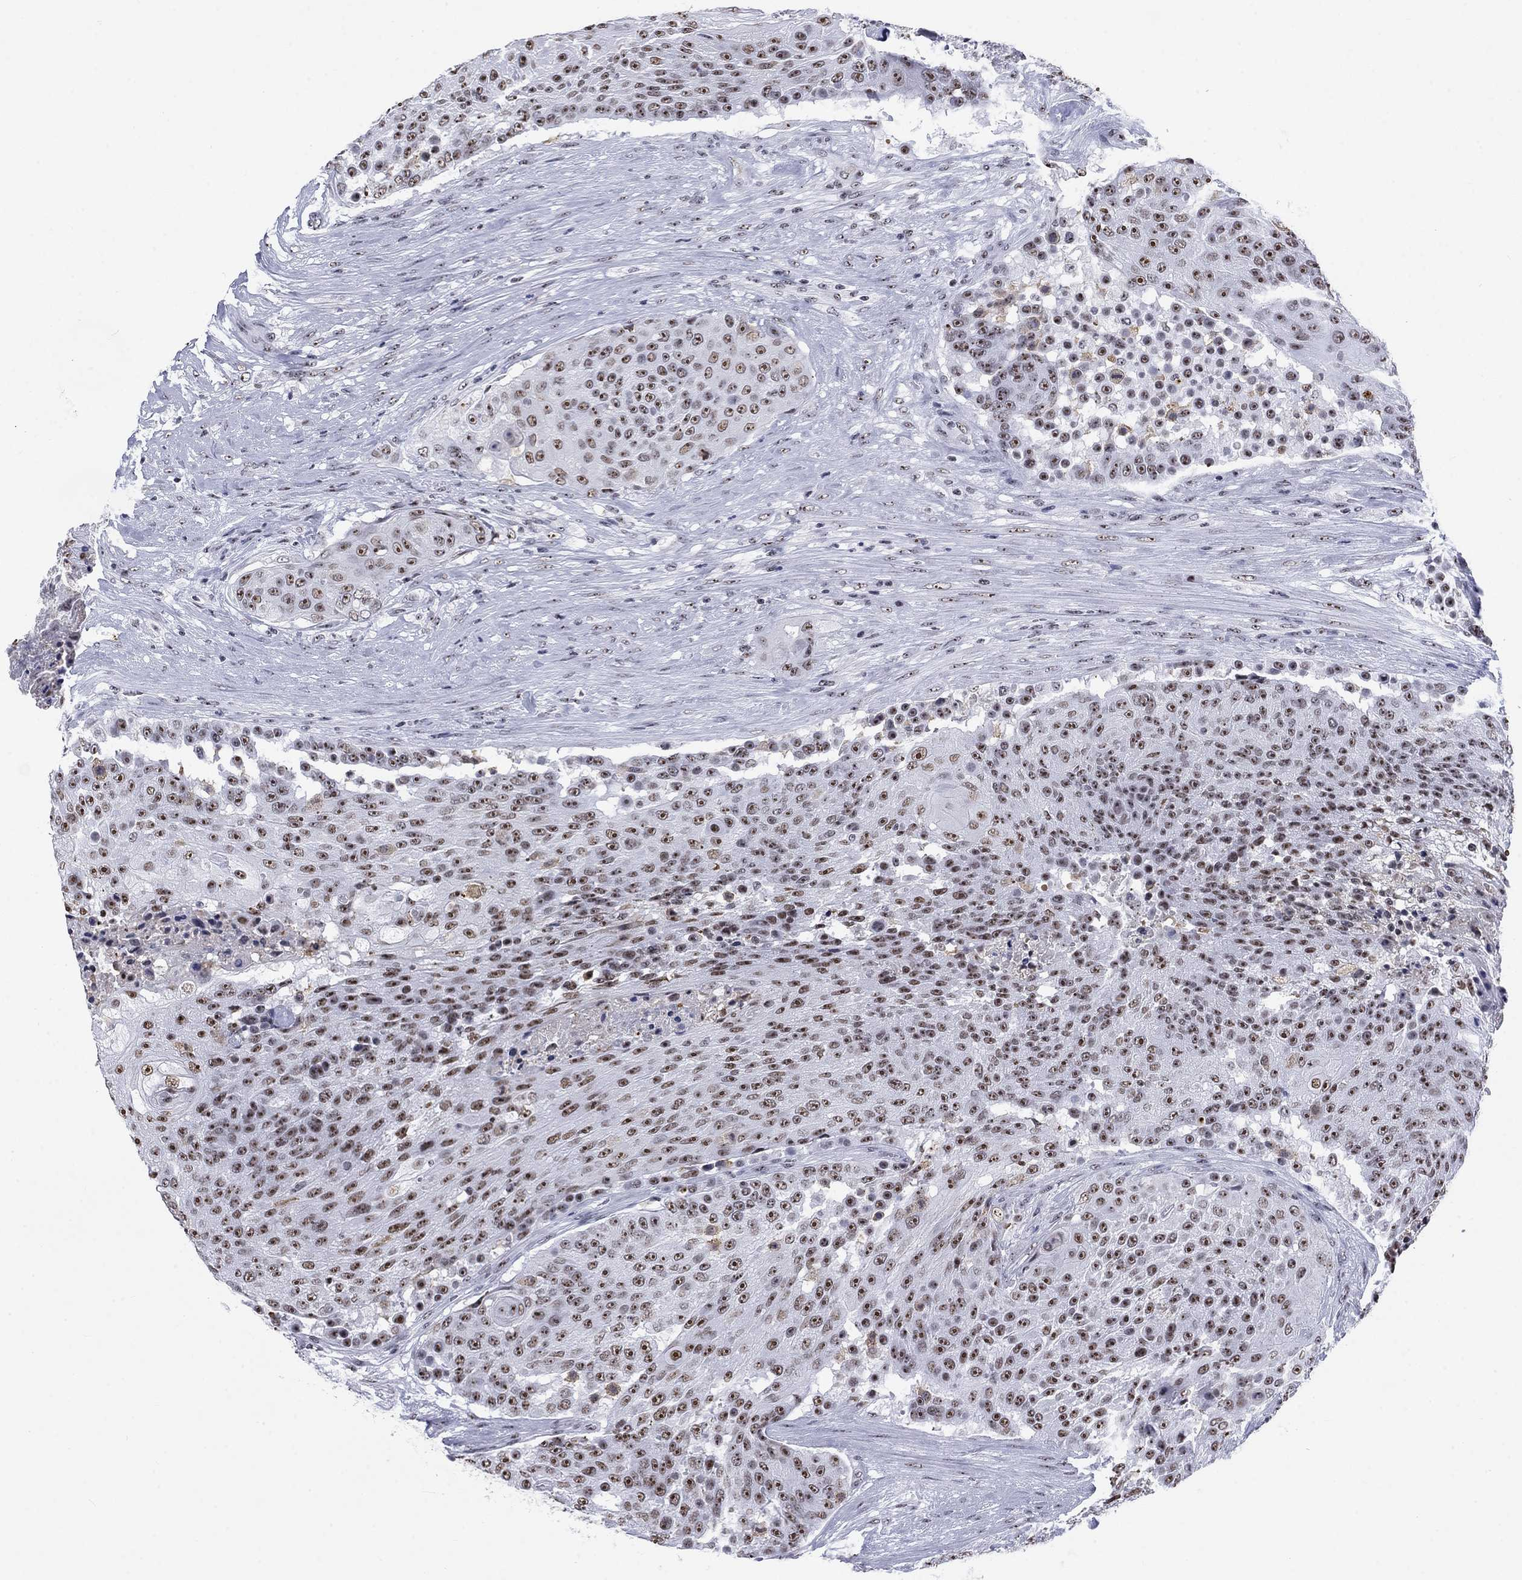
{"staining": {"intensity": "moderate", "quantity": ">75%", "location": "nuclear"}, "tissue": "urothelial cancer", "cell_type": "Tumor cells", "image_type": "cancer", "snomed": [{"axis": "morphology", "description": "Urothelial carcinoma, High grade"}, {"axis": "topography", "description": "Urinary bladder"}], "caption": "Tumor cells demonstrate medium levels of moderate nuclear positivity in about >75% of cells in human high-grade urothelial carcinoma.", "gene": "CSRNP3", "patient": {"sex": "female", "age": 63}}